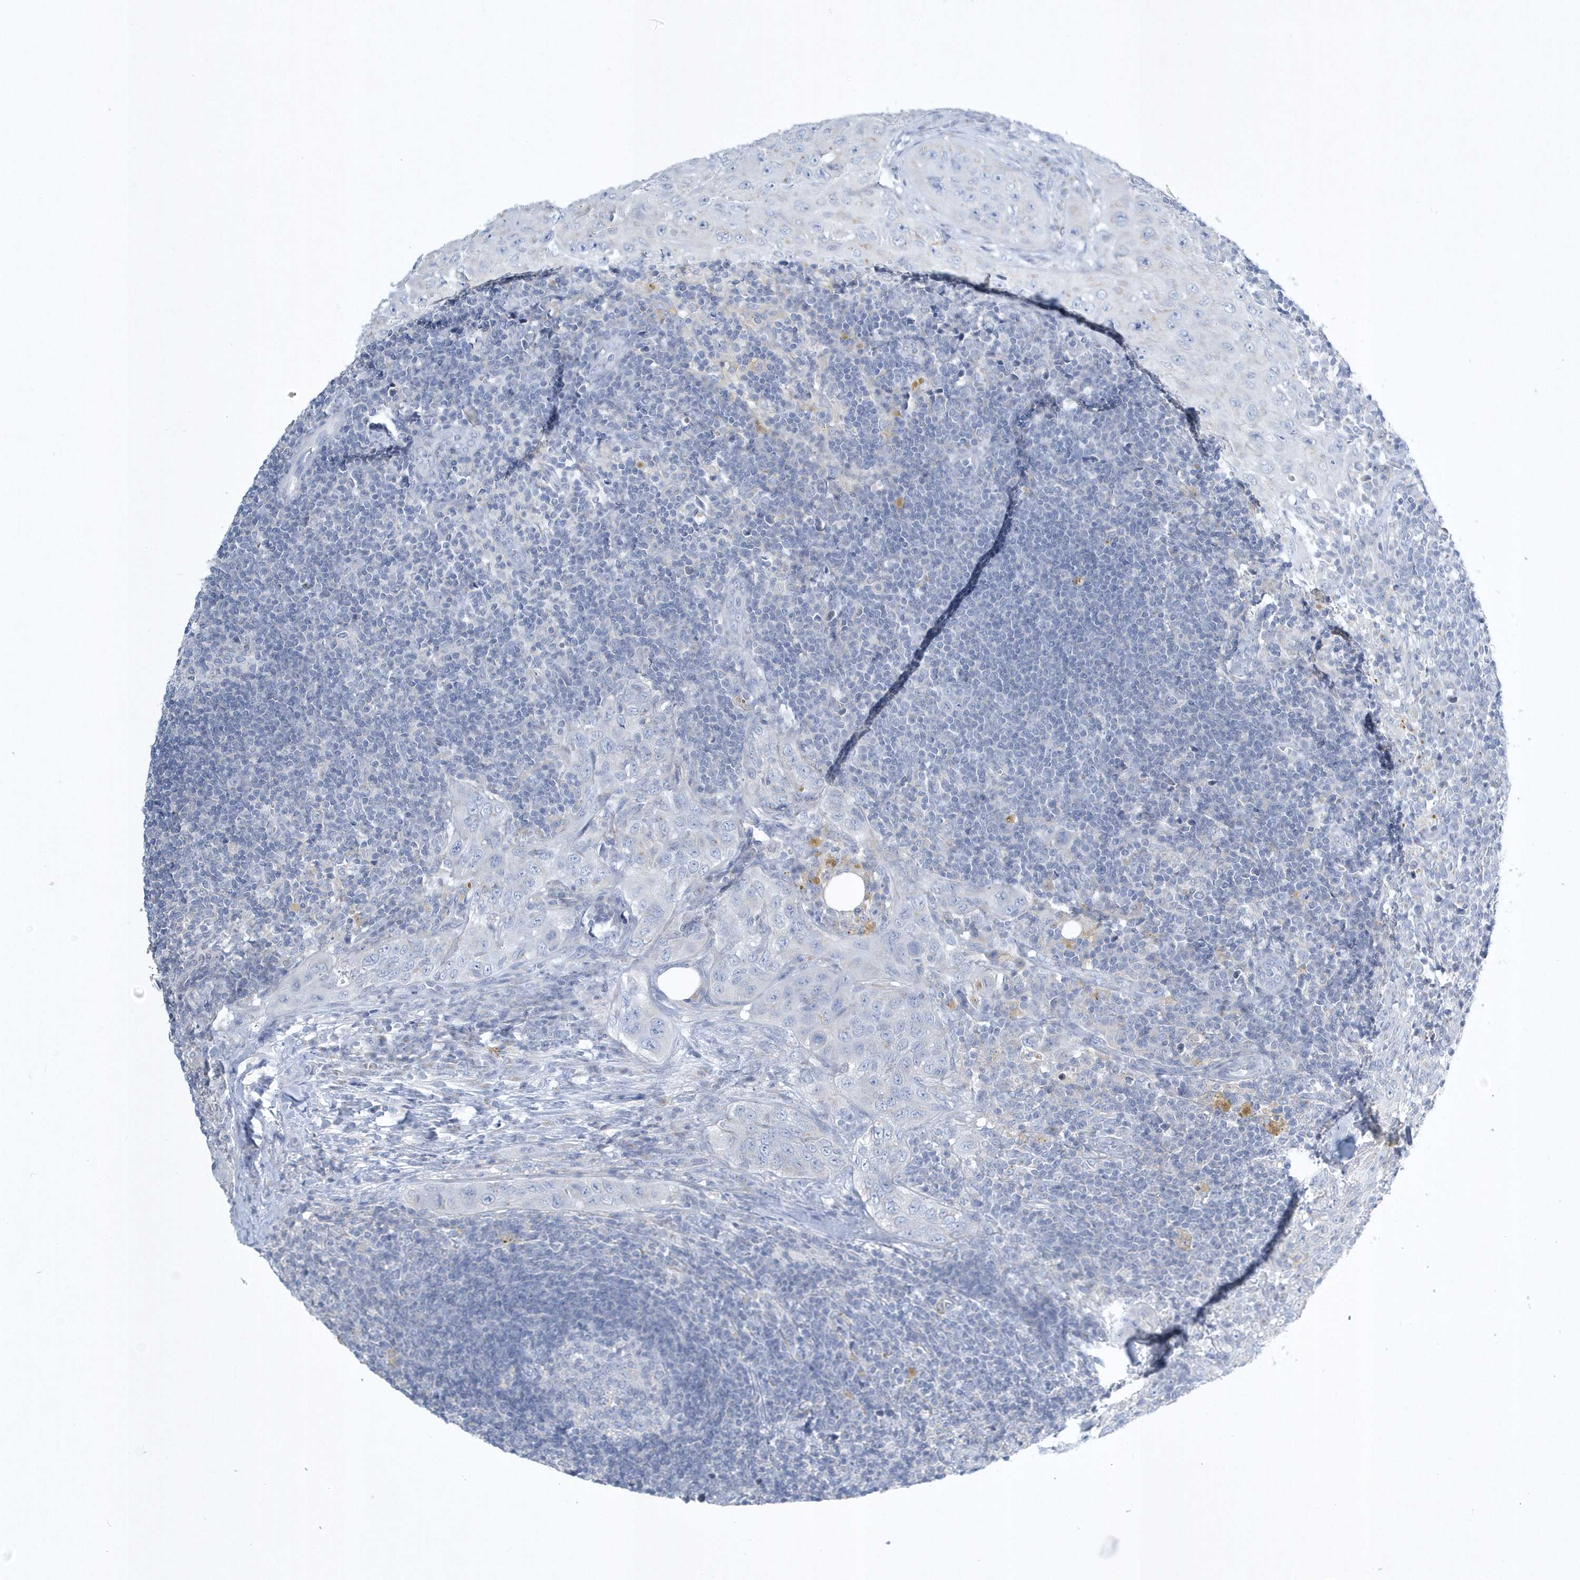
{"staining": {"intensity": "negative", "quantity": "none", "location": "none"}, "tissue": "lymph node", "cell_type": "Germinal center cells", "image_type": "normal", "snomed": [{"axis": "morphology", "description": "Normal tissue, NOS"}, {"axis": "morphology", "description": "Squamous cell carcinoma, metastatic, NOS"}, {"axis": "topography", "description": "Lymph node"}], "caption": "The micrograph displays no staining of germinal center cells in unremarkable lymph node.", "gene": "SPATA18", "patient": {"sex": "male", "age": 73}}